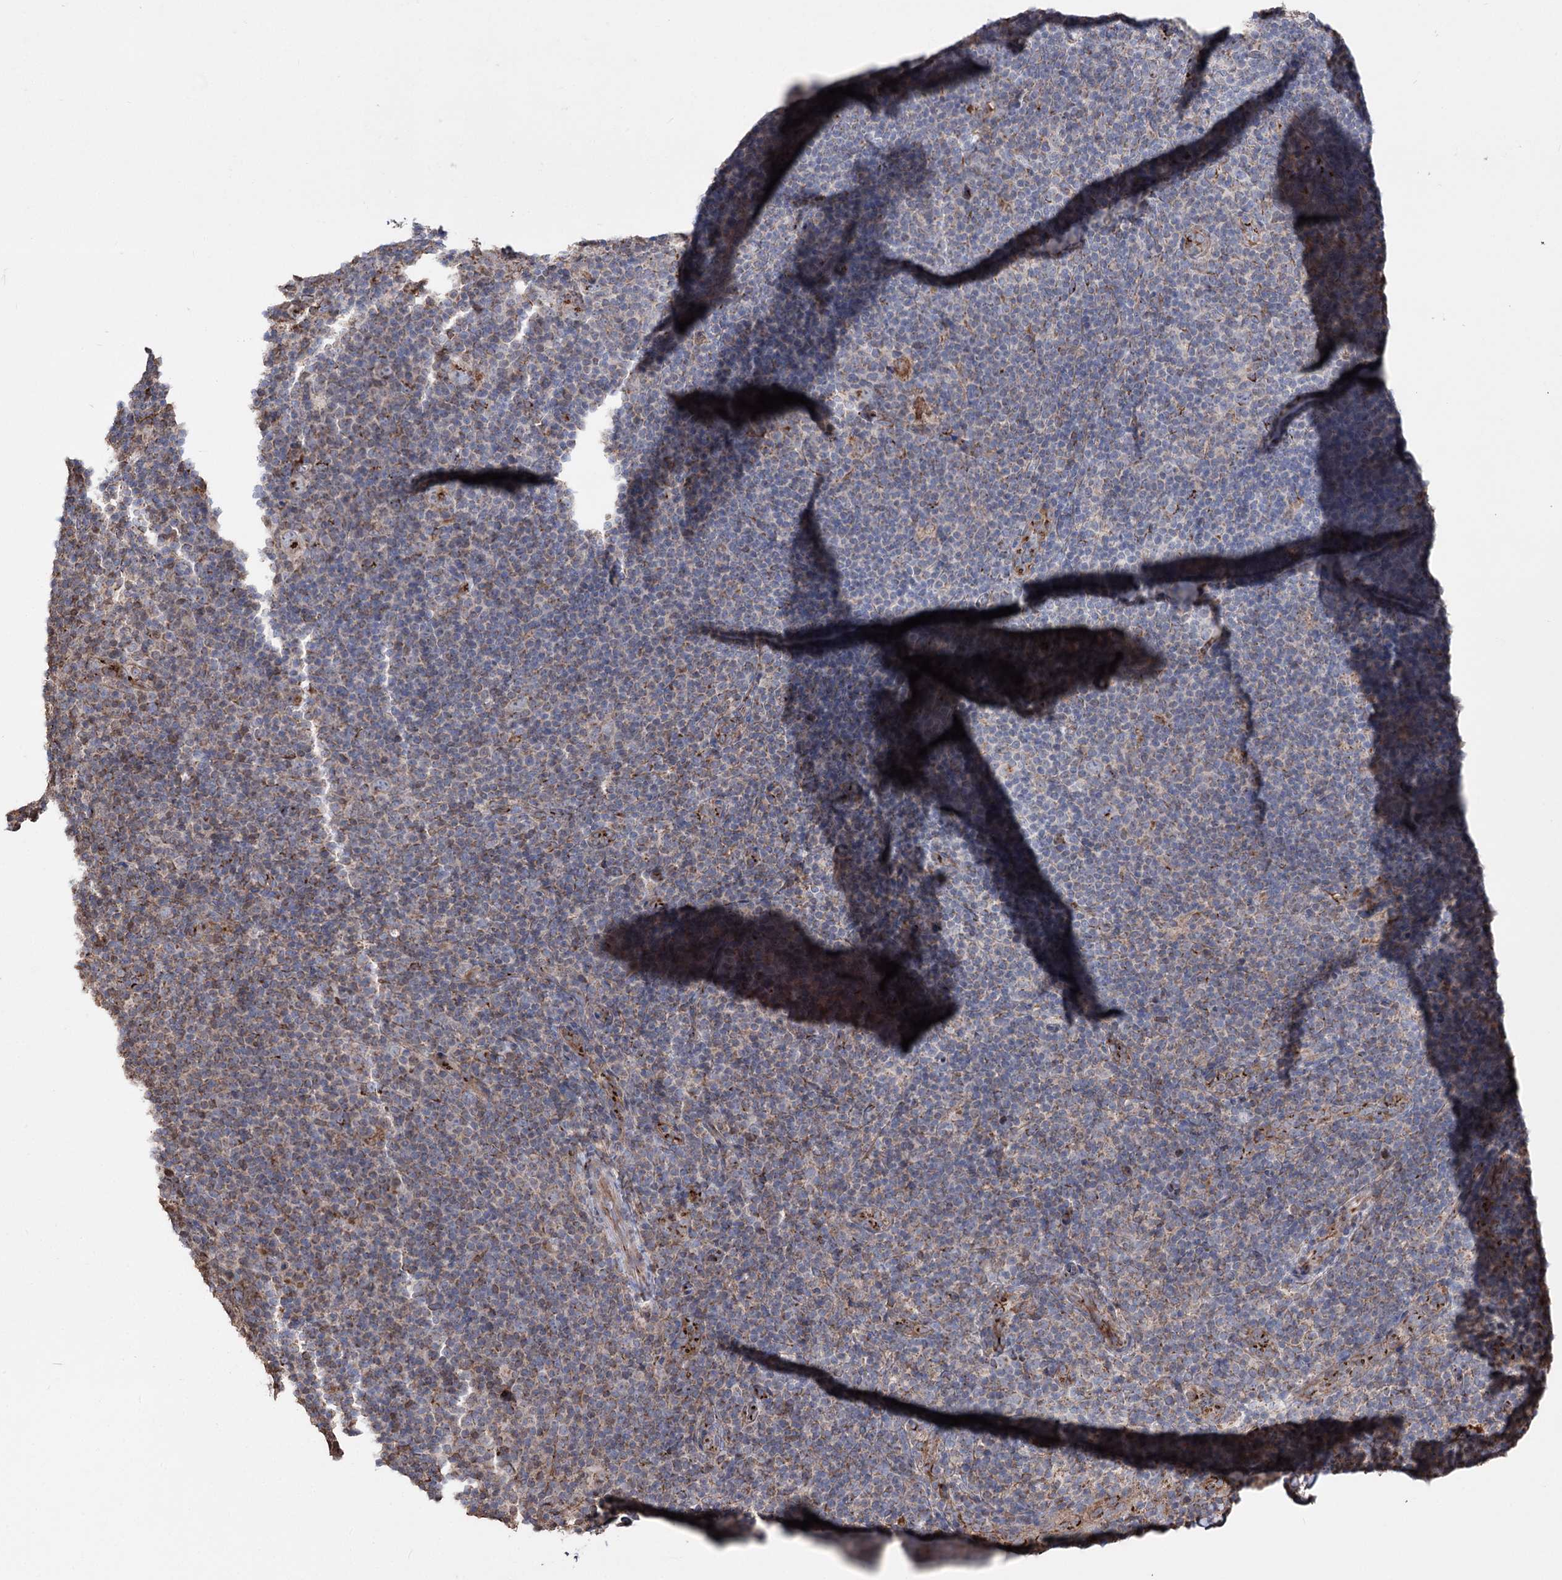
{"staining": {"intensity": "strong", "quantity": "<25%", "location": "cytoplasmic/membranous"}, "tissue": "lymphoma", "cell_type": "Tumor cells", "image_type": "cancer", "snomed": [{"axis": "morphology", "description": "Hodgkin's disease, NOS"}, {"axis": "topography", "description": "Lymph node"}], "caption": "Protein staining by IHC displays strong cytoplasmic/membranous staining in about <25% of tumor cells in lymphoma.", "gene": "ARHGAP20", "patient": {"sex": "female", "age": 57}}